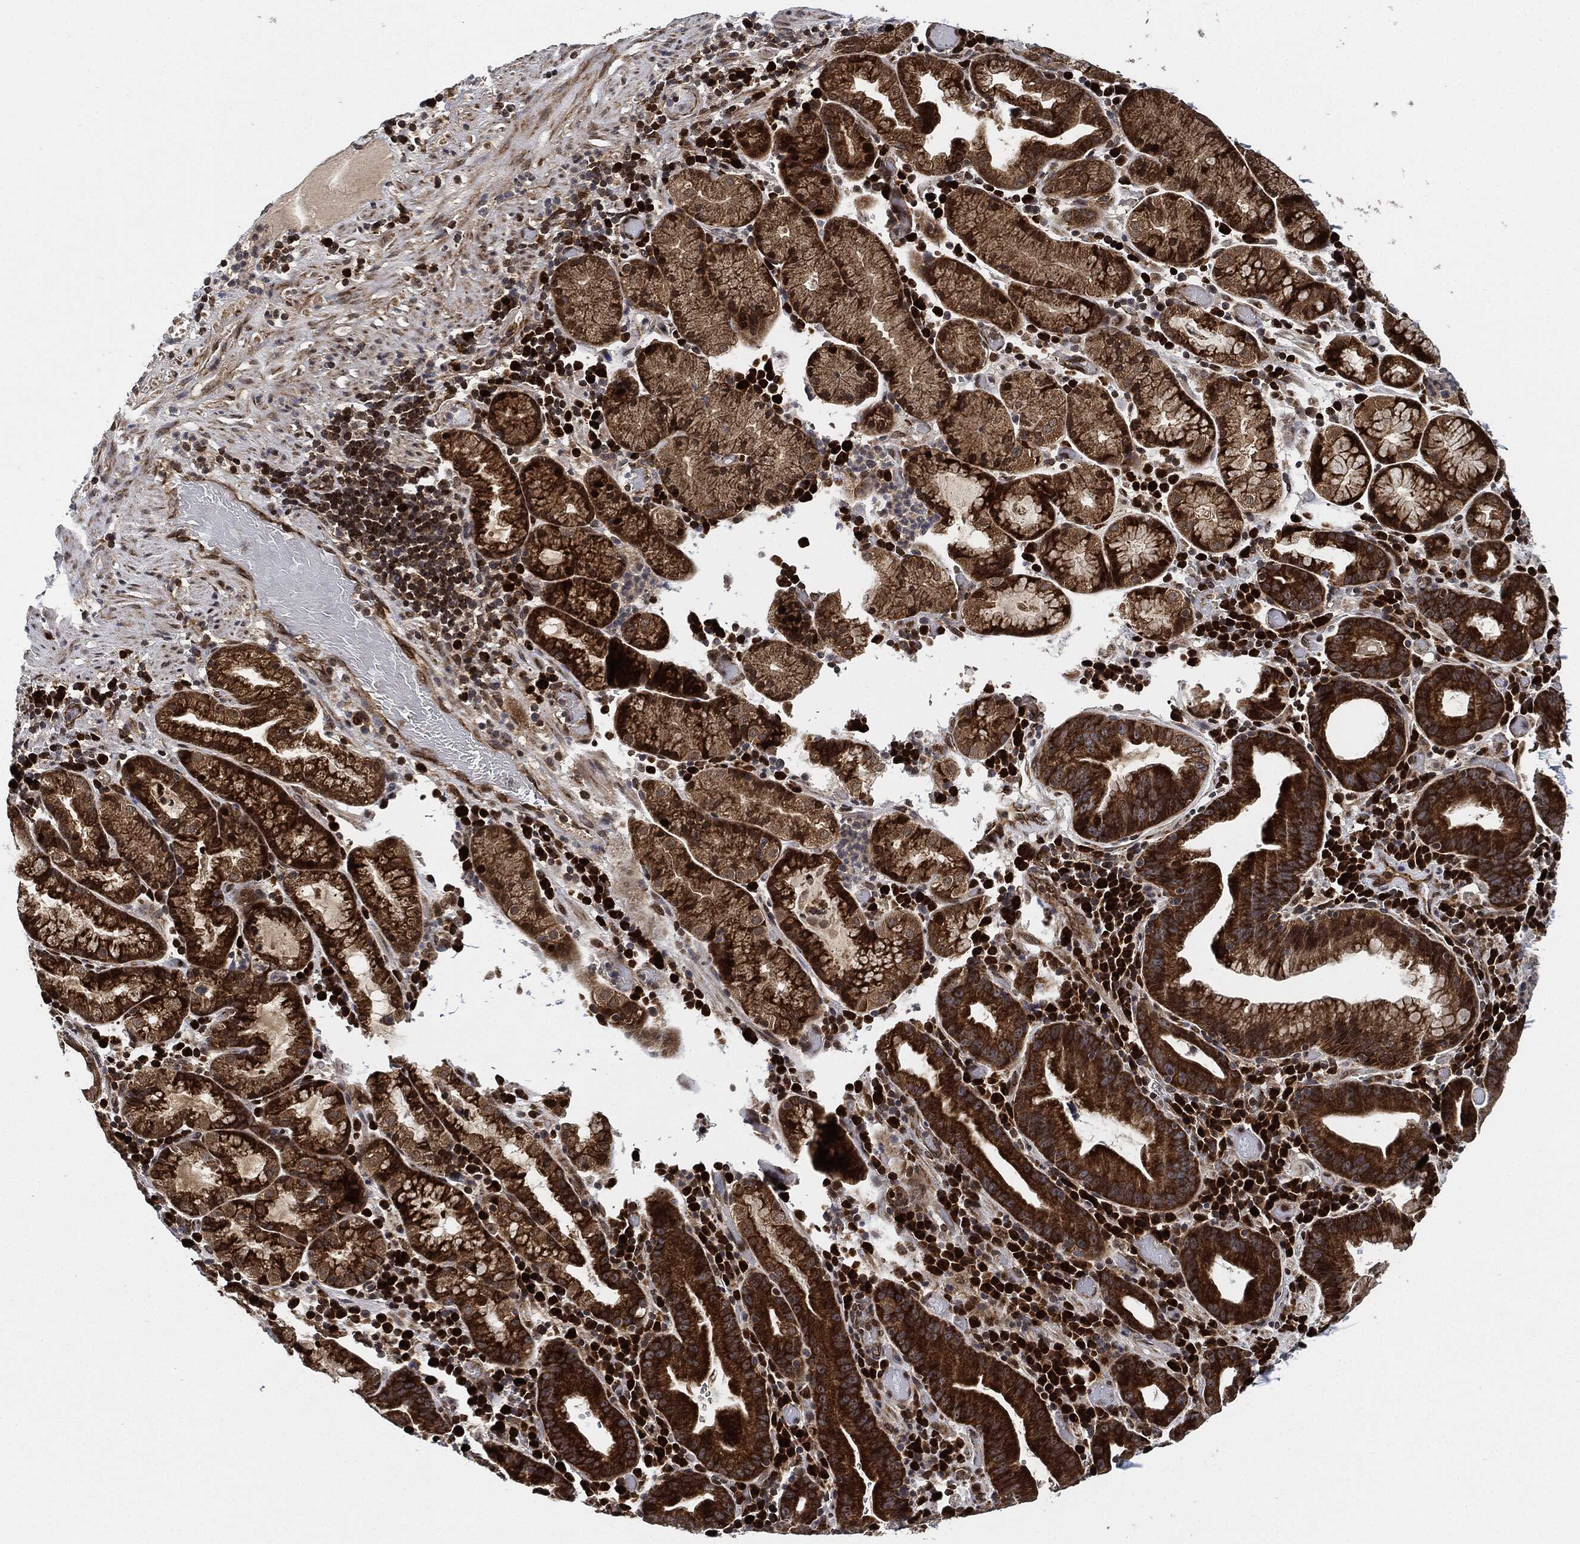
{"staining": {"intensity": "strong", "quantity": ">75%", "location": "cytoplasmic/membranous"}, "tissue": "stomach cancer", "cell_type": "Tumor cells", "image_type": "cancer", "snomed": [{"axis": "morphology", "description": "Adenocarcinoma, NOS"}, {"axis": "topography", "description": "Stomach"}], "caption": "Protein staining of stomach cancer (adenocarcinoma) tissue shows strong cytoplasmic/membranous positivity in approximately >75% of tumor cells.", "gene": "RNASEL", "patient": {"sex": "male", "age": 79}}